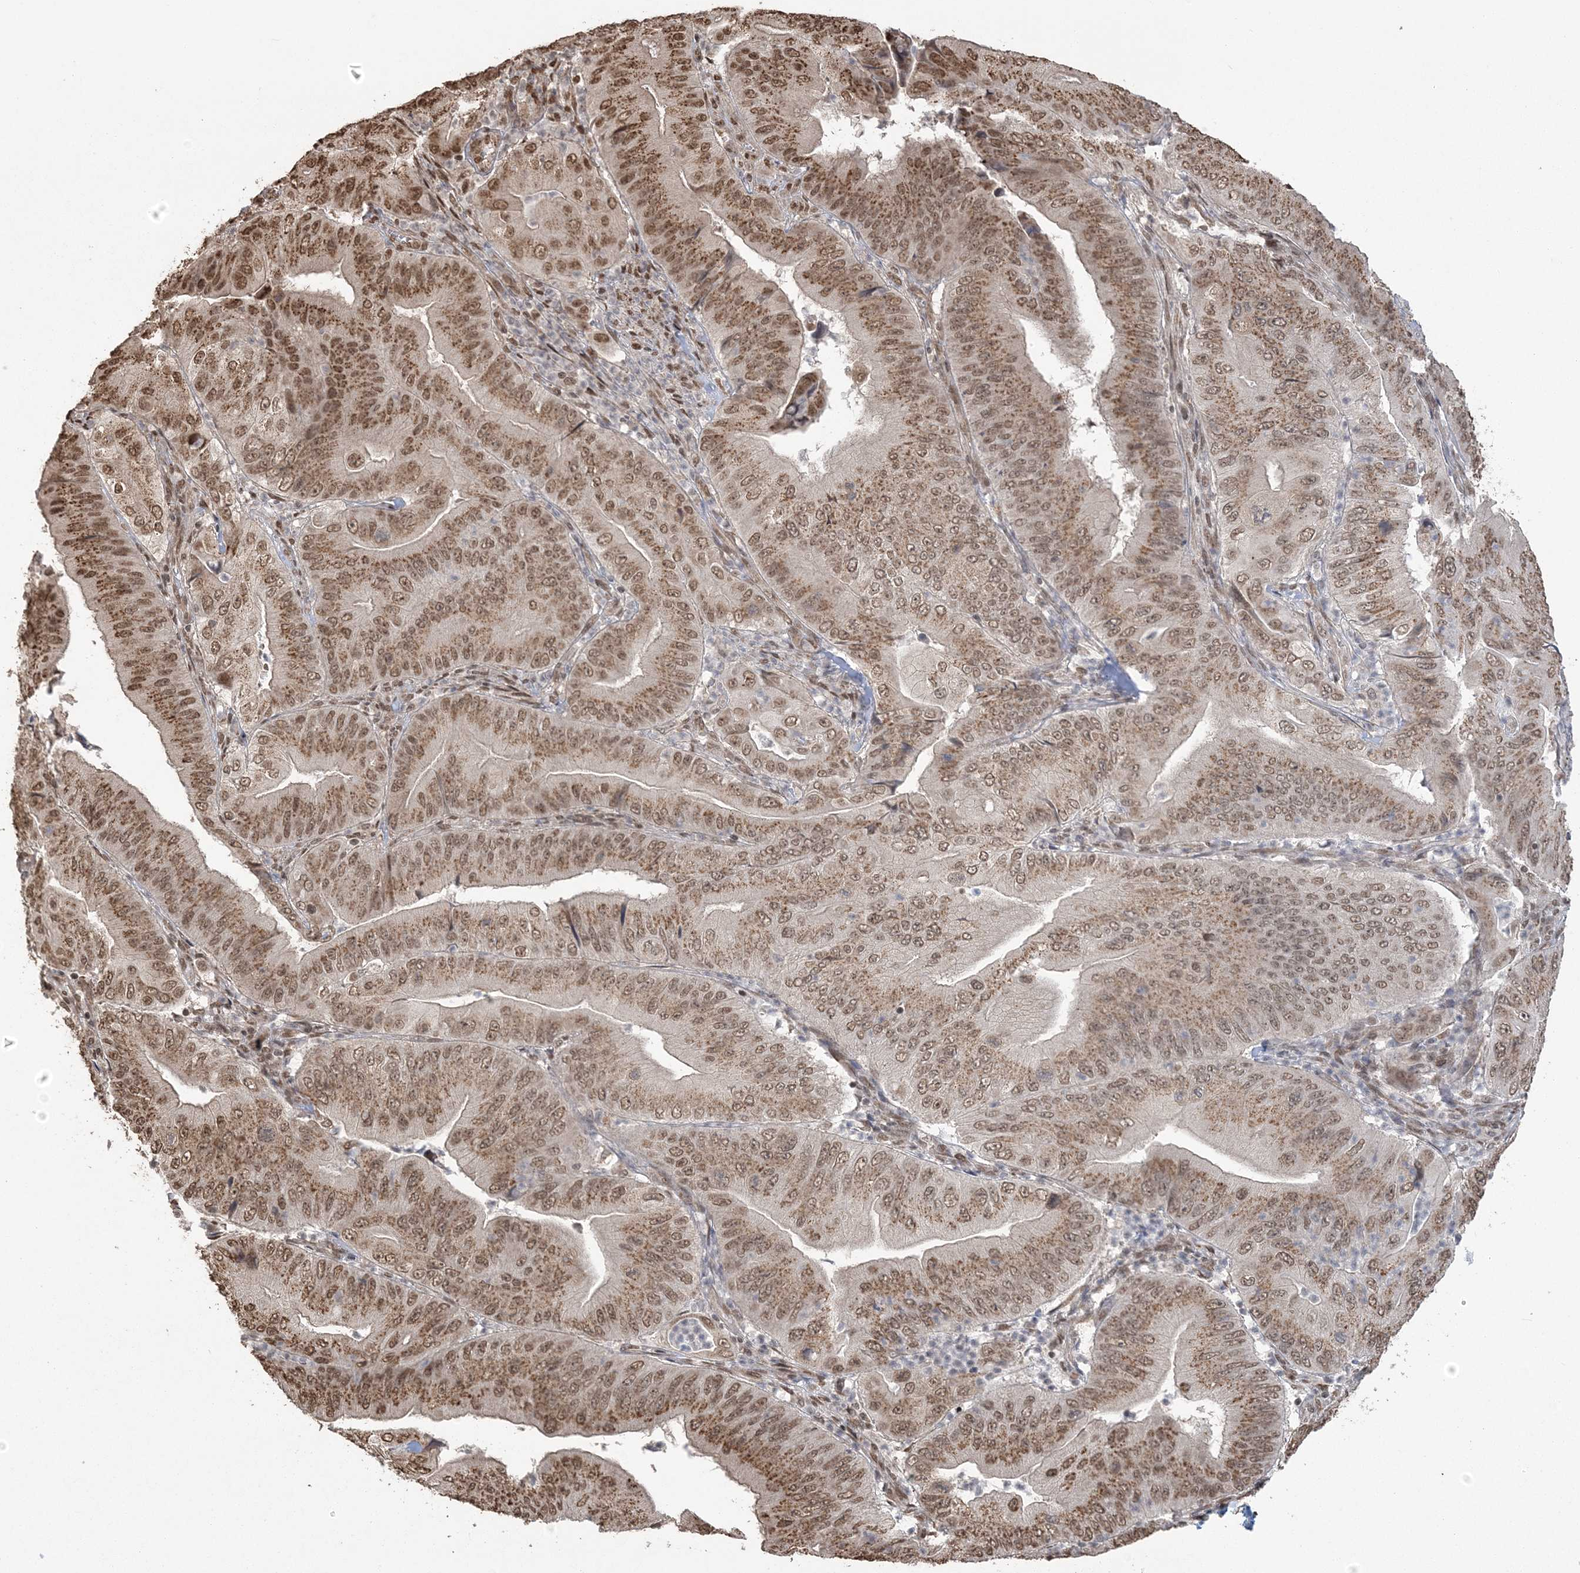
{"staining": {"intensity": "moderate", "quantity": ">75%", "location": "nuclear"}, "tissue": "pancreatic cancer", "cell_type": "Tumor cells", "image_type": "cancer", "snomed": [{"axis": "morphology", "description": "Adenocarcinoma, NOS"}, {"axis": "topography", "description": "Pancreas"}], "caption": "This photomicrograph reveals immunohistochemistry (IHC) staining of pancreatic cancer, with medium moderate nuclear staining in approximately >75% of tumor cells.", "gene": "ZNF839", "patient": {"sex": "female", "age": 77}}